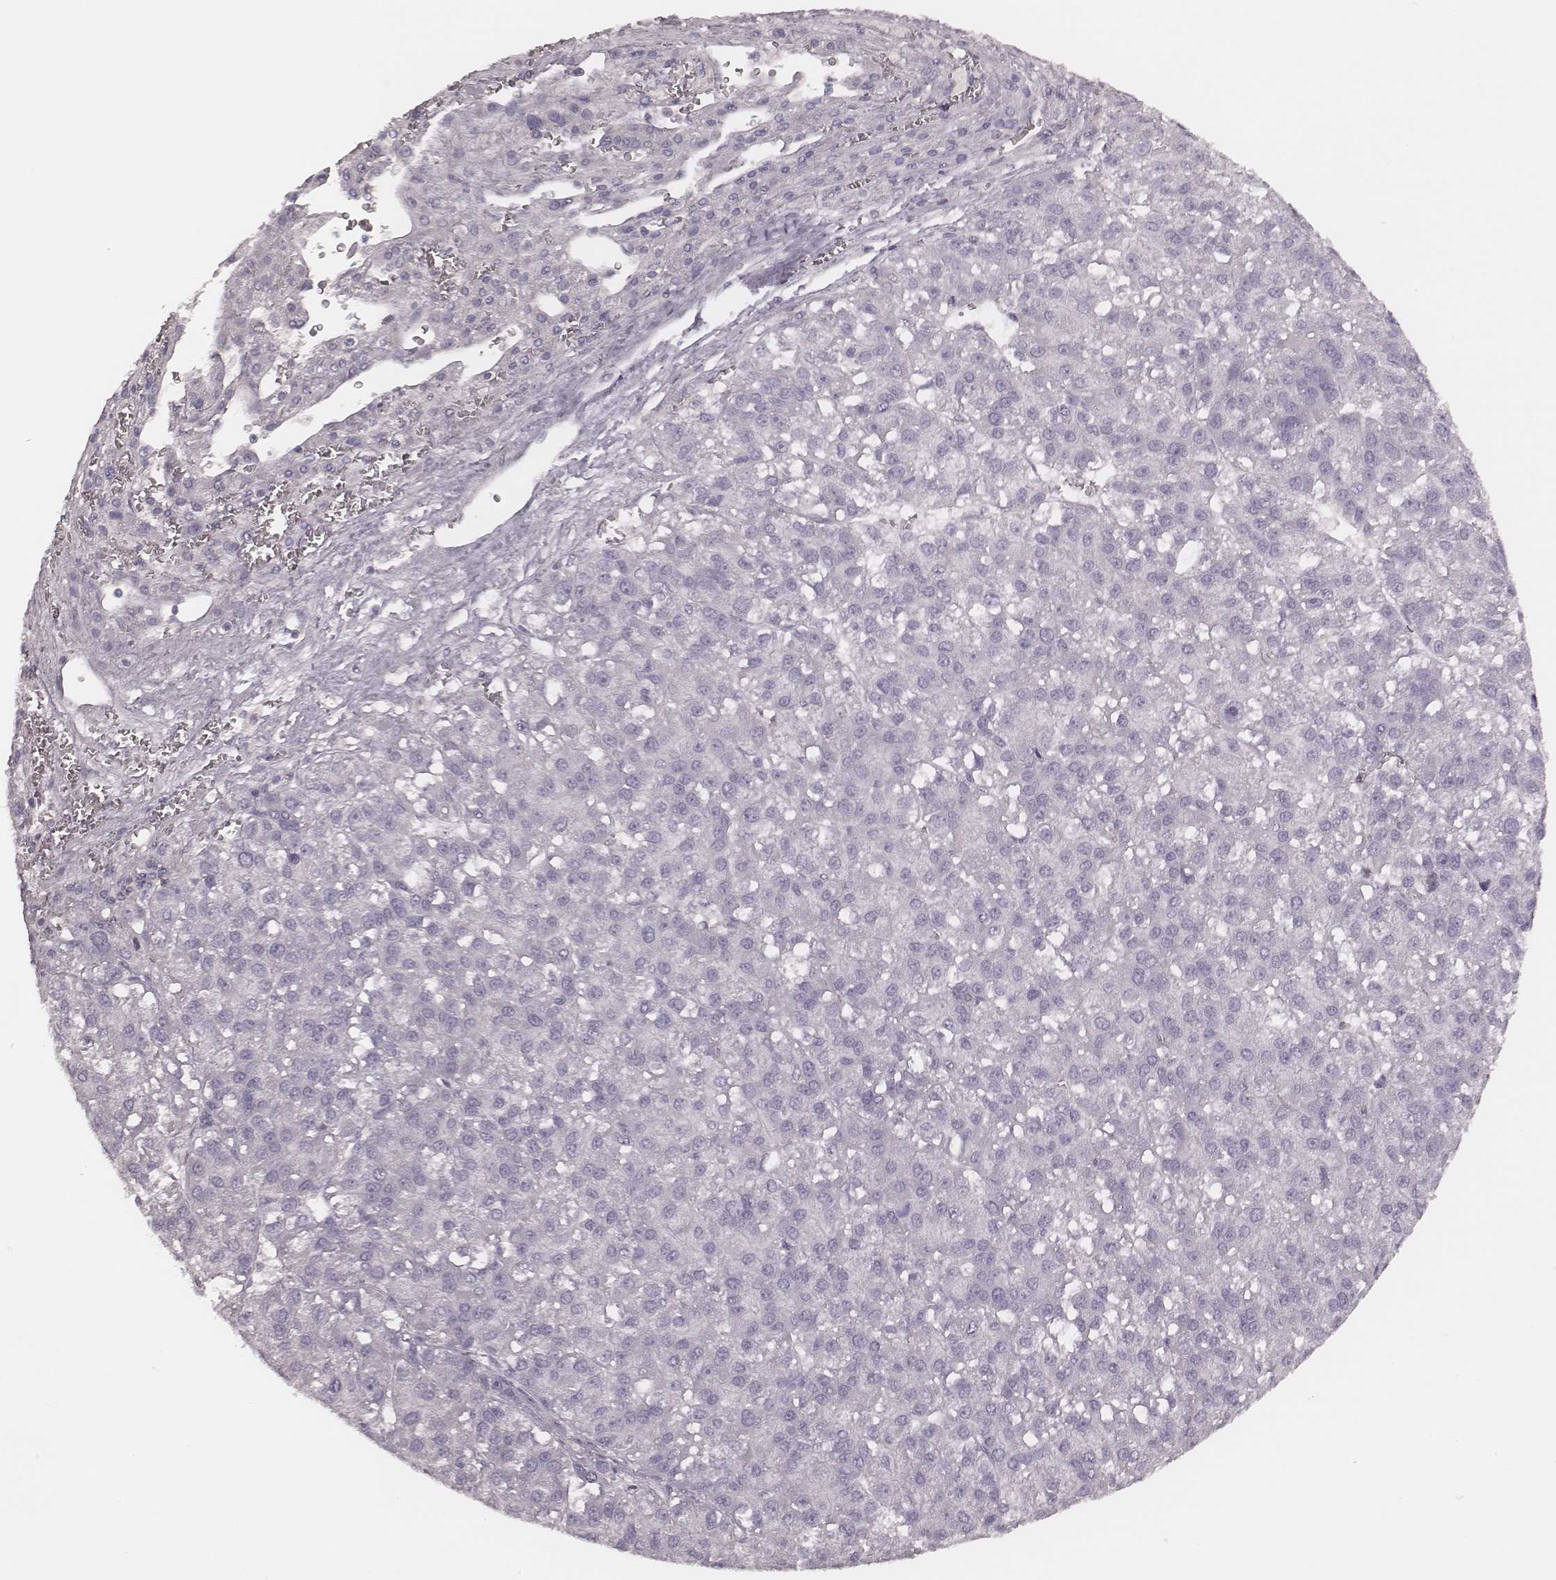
{"staining": {"intensity": "negative", "quantity": "none", "location": "none"}, "tissue": "liver cancer", "cell_type": "Tumor cells", "image_type": "cancer", "snomed": [{"axis": "morphology", "description": "Carcinoma, Hepatocellular, NOS"}, {"axis": "topography", "description": "Liver"}], "caption": "Immunohistochemistry (IHC) image of neoplastic tissue: liver cancer stained with DAB (3,3'-diaminobenzidine) displays no significant protein expression in tumor cells. (Immunohistochemistry (IHC), brightfield microscopy, high magnification).", "gene": "MSX1", "patient": {"sex": "female", "age": 70}}